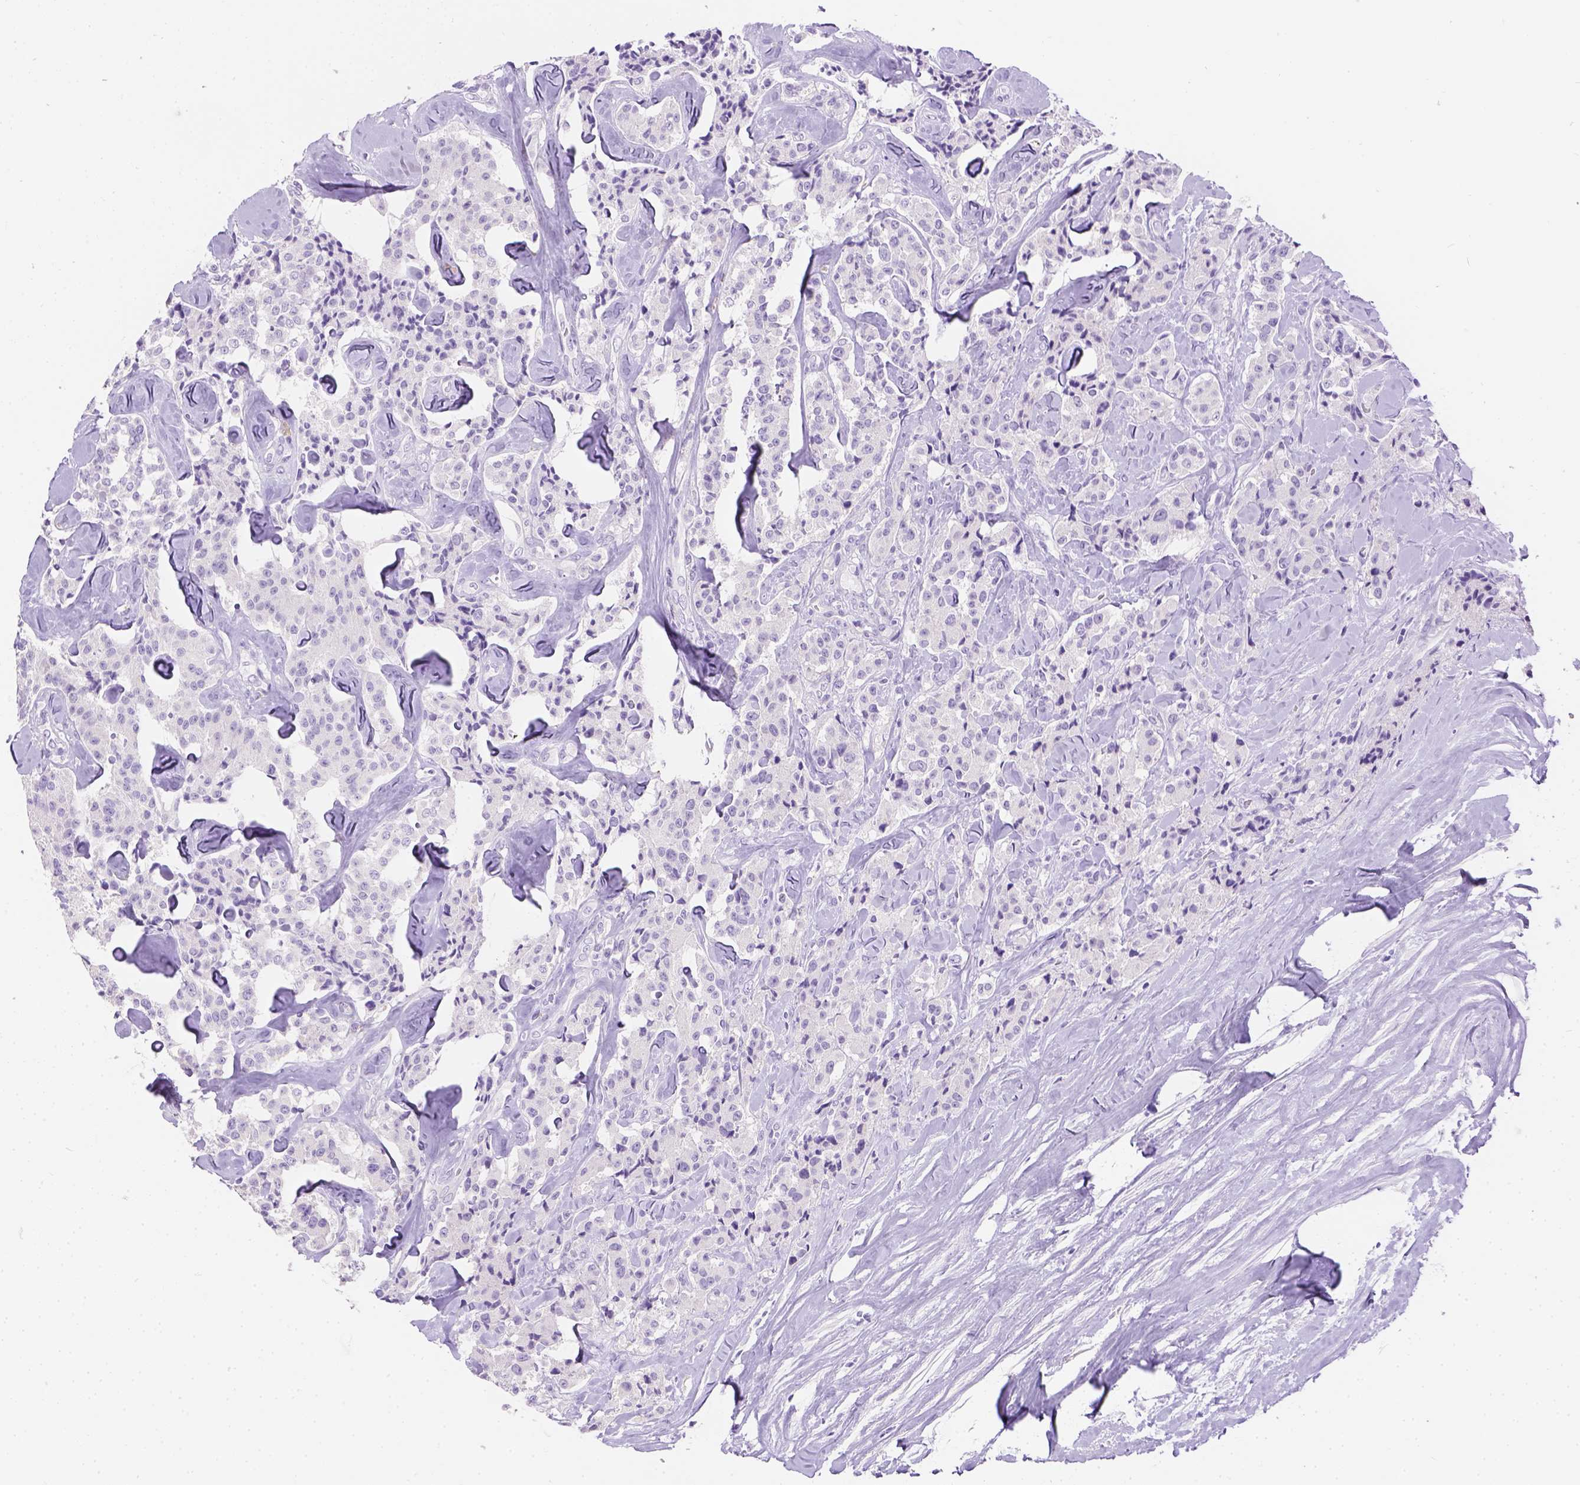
{"staining": {"intensity": "negative", "quantity": "none", "location": "none"}, "tissue": "carcinoid", "cell_type": "Tumor cells", "image_type": "cancer", "snomed": [{"axis": "morphology", "description": "Carcinoid, malignant, NOS"}, {"axis": "topography", "description": "Pancreas"}], "caption": "High magnification brightfield microscopy of carcinoid (malignant) stained with DAB (brown) and counterstained with hematoxylin (blue): tumor cells show no significant positivity.", "gene": "TMEM38A", "patient": {"sex": "male", "age": 41}}